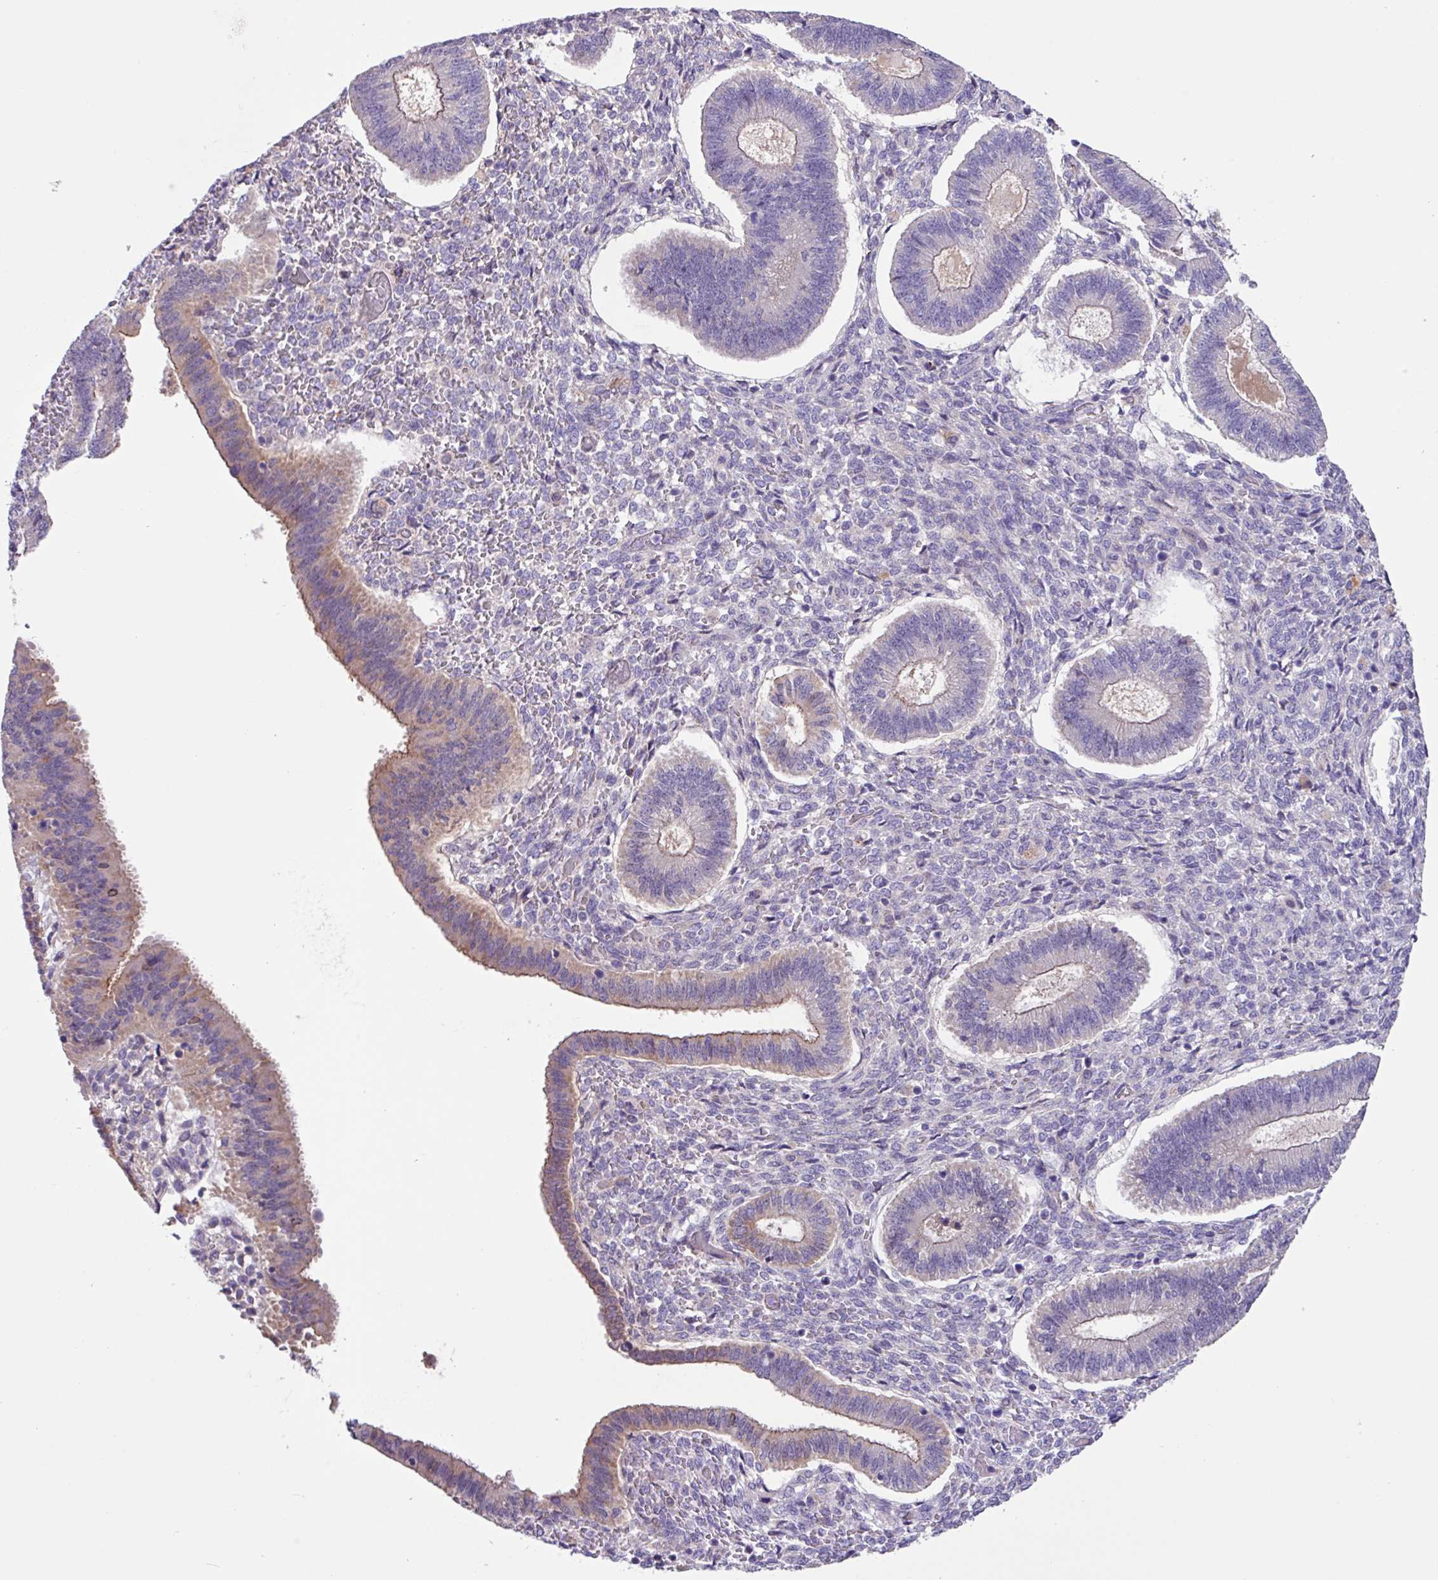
{"staining": {"intensity": "negative", "quantity": "none", "location": "none"}, "tissue": "endometrium", "cell_type": "Cells in endometrial stroma", "image_type": "normal", "snomed": [{"axis": "morphology", "description": "Normal tissue, NOS"}, {"axis": "topography", "description": "Endometrium"}], "caption": "The immunohistochemistry photomicrograph has no significant staining in cells in endometrial stroma of endometrium.", "gene": "IQCJ", "patient": {"sex": "female", "age": 25}}